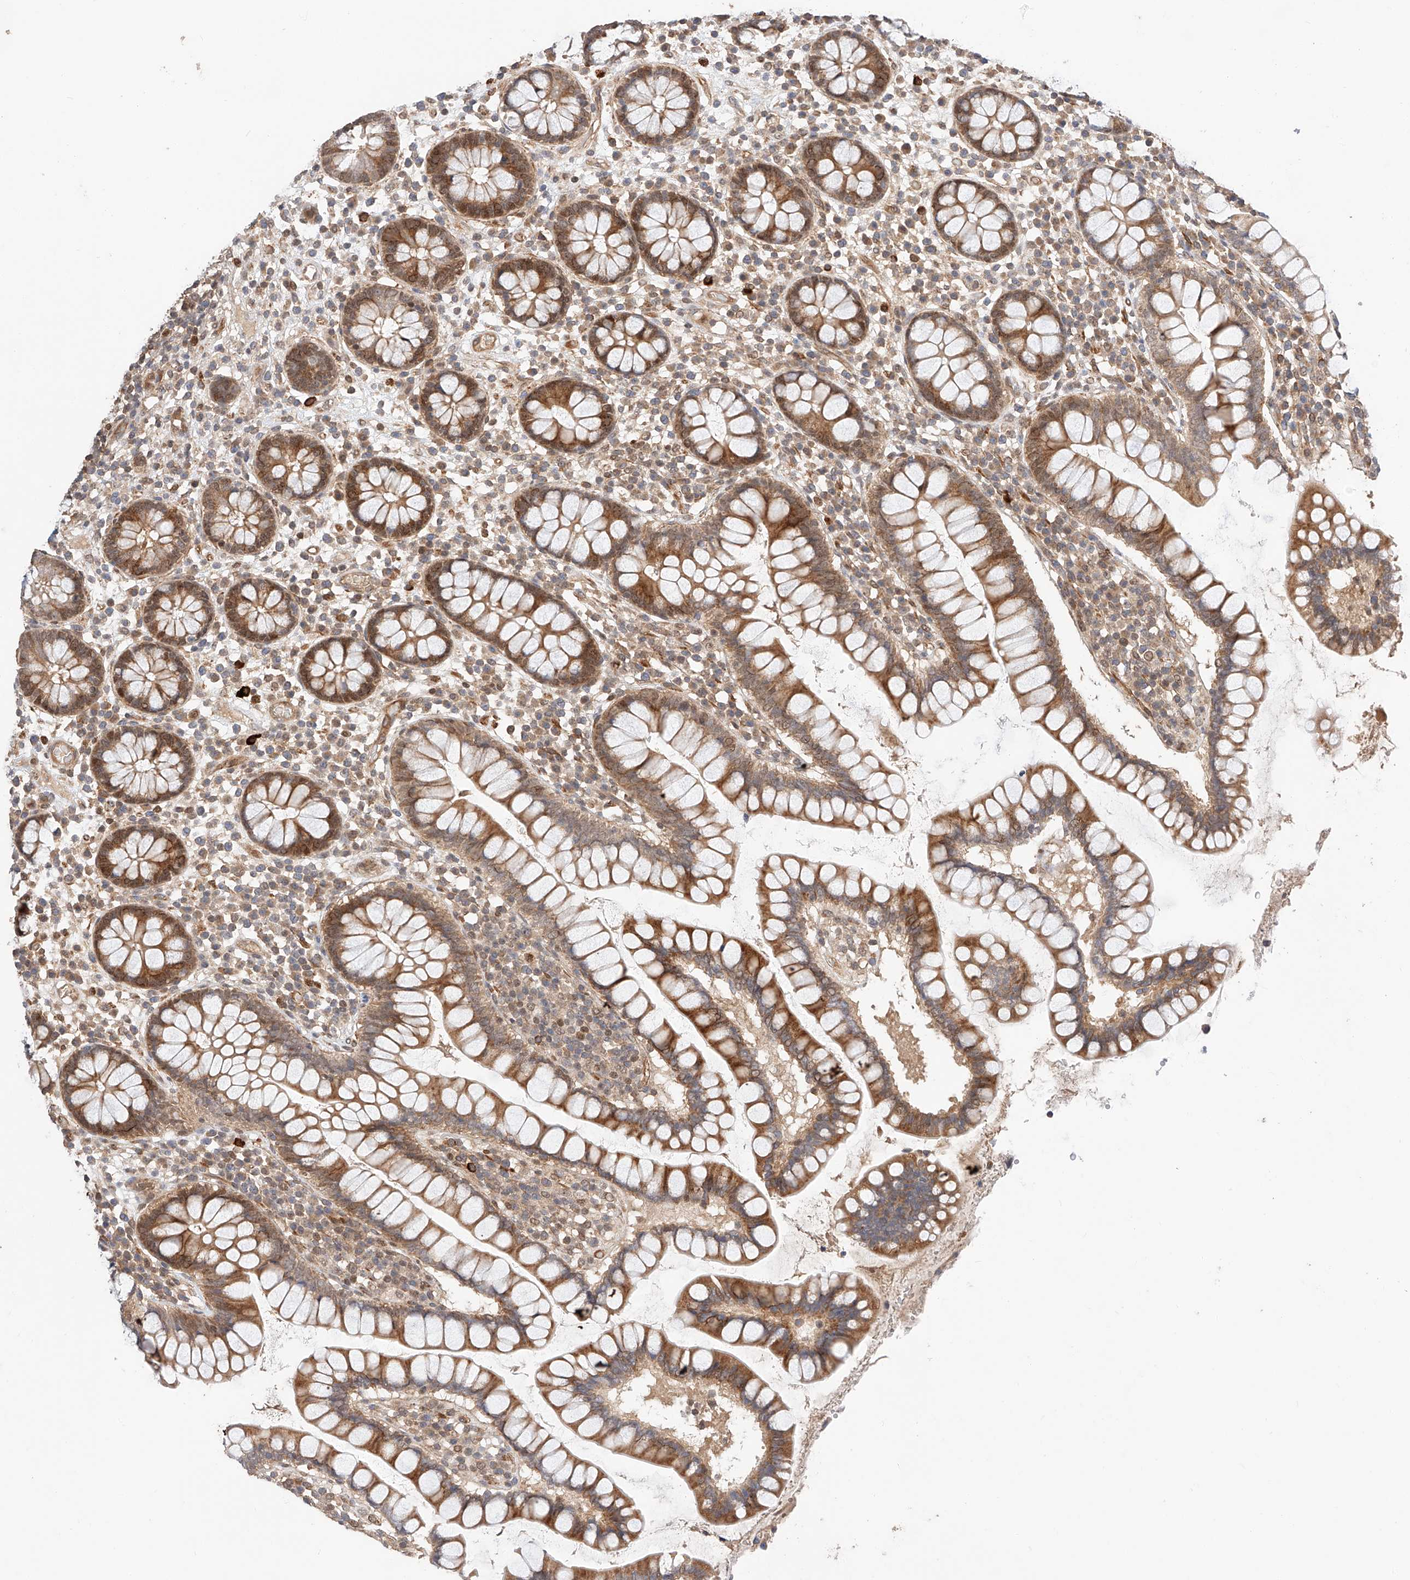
{"staining": {"intensity": "moderate", "quantity": ">75%", "location": "cytoplasmic/membranous"}, "tissue": "colon", "cell_type": "Endothelial cells", "image_type": "normal", "snomed": [{"axis": "morphology", "description": "Normal tissue, NOS"}, {"axis": "topography", "description": "Colon"}], "caption": "IHC image of unremarkable human colon stained for a protein (brown), which exhibits medium levels of moderate cytoplasmic/membranous positivity in approximately >75% of endothelial cells.", "gene": "RAB23", "patient": {"sex": "female", "age": 79}}